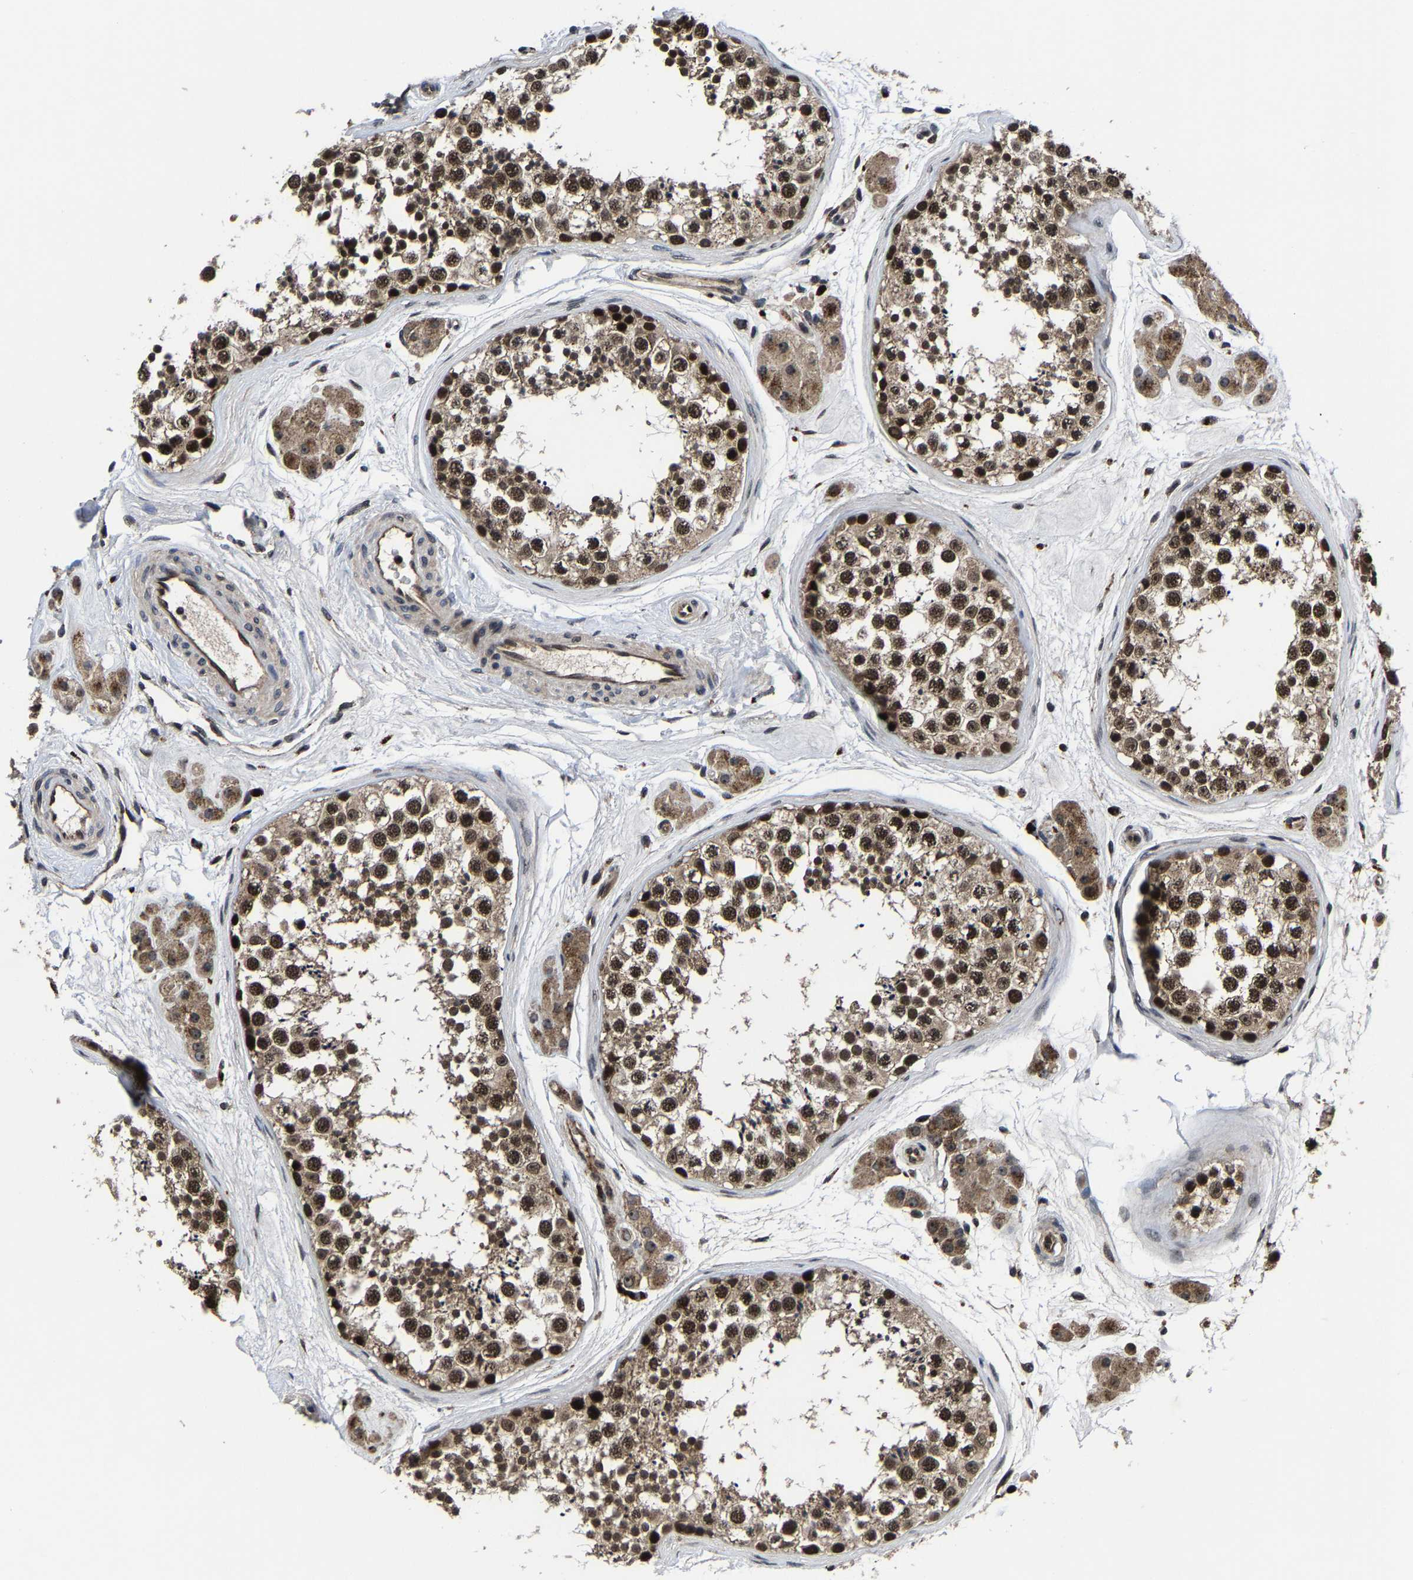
{"staining": {"intensity": "strong", "quantity": ">75%", "location": "cytoplasmic/membranous,nuclear"}, "tissue": "testis", "cell_type": "Cells in seminiferous ducts", "image_type": "normal", "snomed": [{"axis": "morphology", "description": "Normal tissue, NOS"}, {"axis": "topography", "description": "Testis"}], "caption": "Protein expression analysis of benign testis exhibits strong cytoplasmic/membranous,nuclear expression in approximately >75% of cells in seminiferous ducts. The staining was performed using DAB (3,3'-diaminobenzidine) to visualize the protein expression in brown, while the nuclei were stained in blue with hematoxylin (Magnification: 20x).", "gene": "ZCCHC7", "patient": {"sex": "male", "age": 56}}